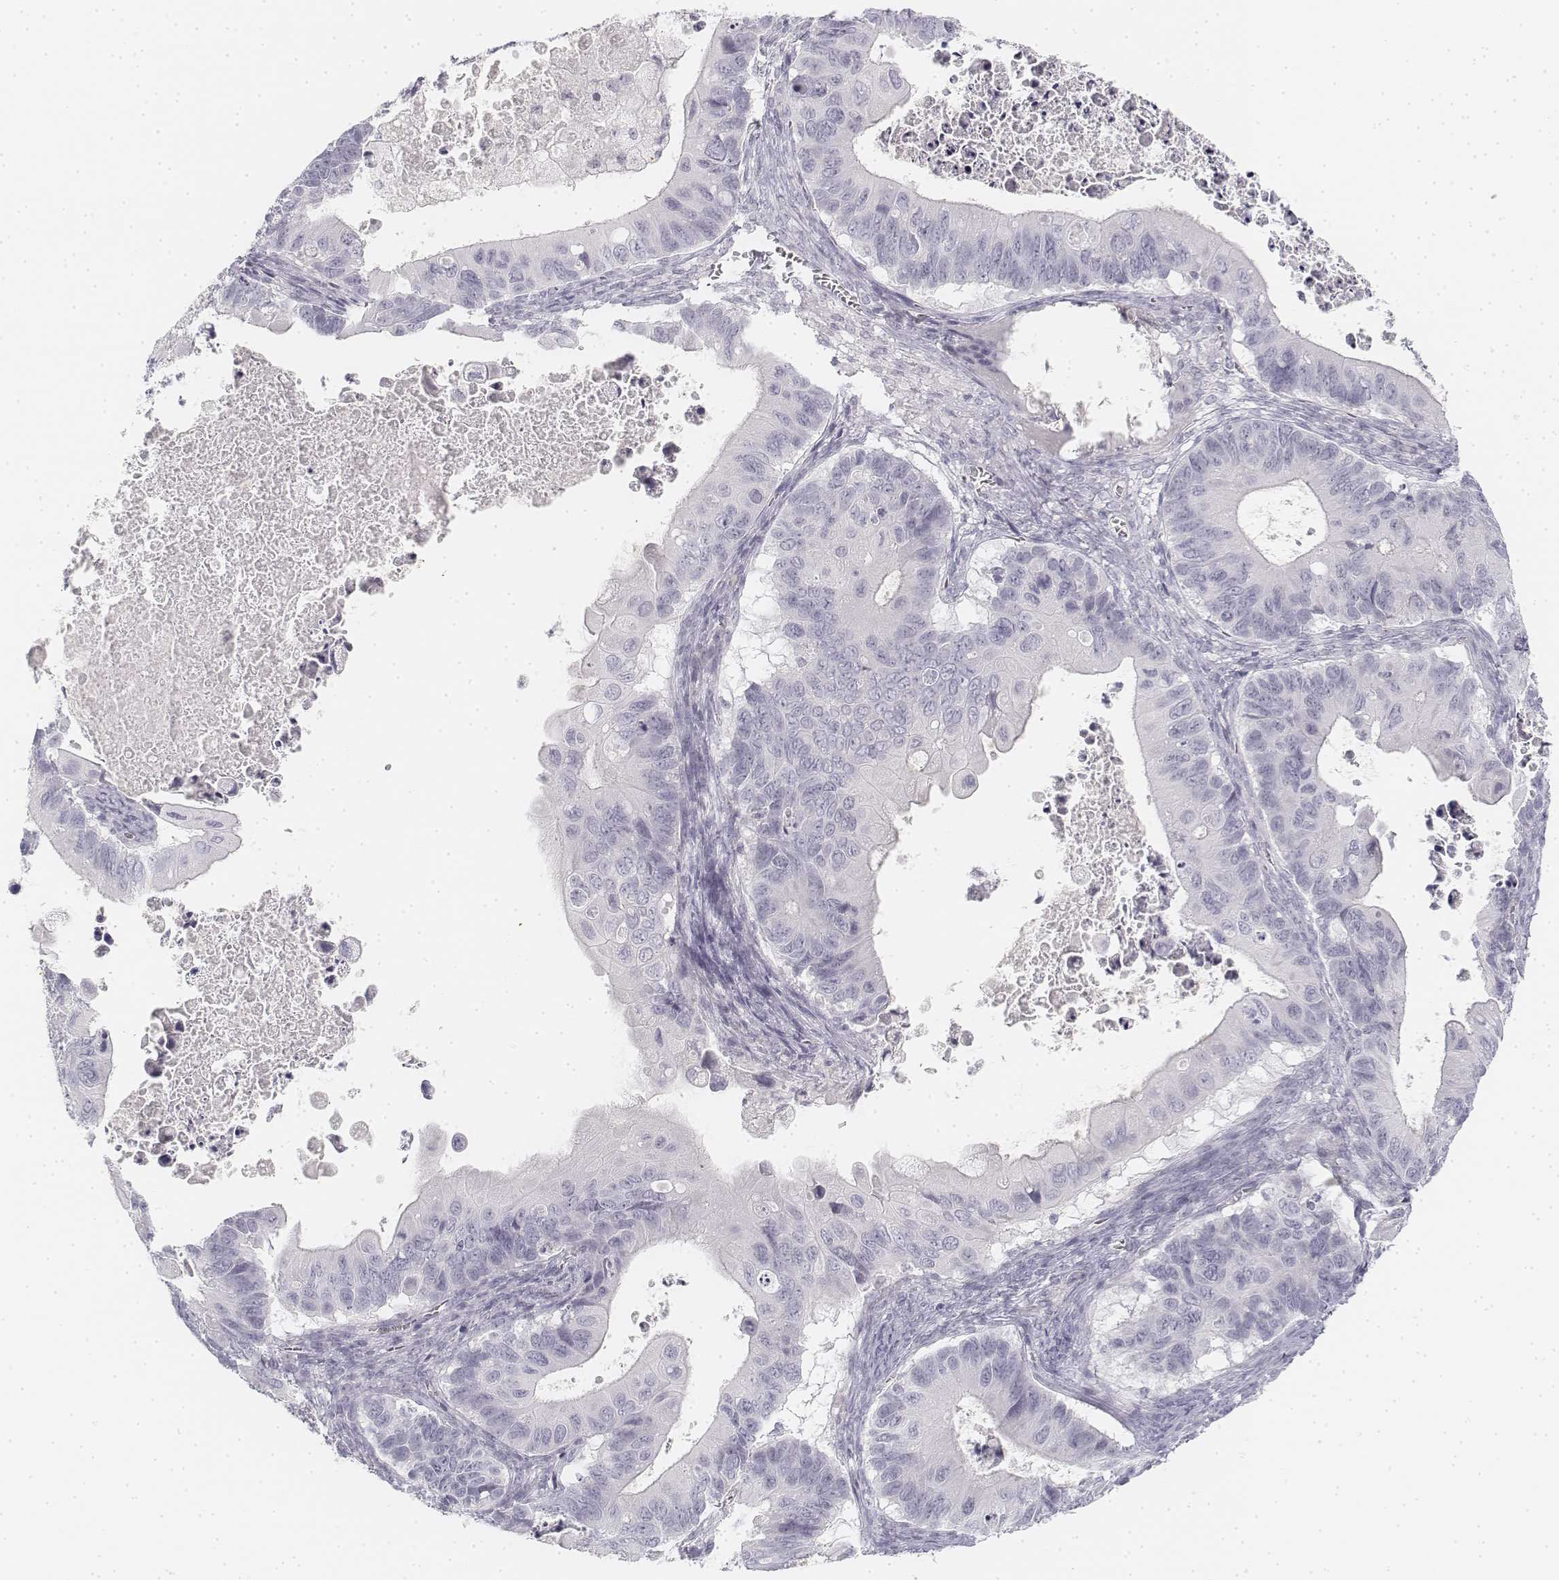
{"staining": {"intensity": "negative", "quantity": "none", "location": "none"}, "tissue": "ovarian cancer", "cell_type": "Tumor cells", "image_type": "cancer", "snomed": [{"axis": "morphology", "description": "Cystadenocarcinoma, mucinous, NOS"}, {"axis": "topography", "description": "Ovary"}], "caption": "Tumor cells are negative for brown protein staining in ovarian mucinous cystadenocarcinoma.", "gene": "KRT25", "patient": {"sex": "female", "age": 64}}